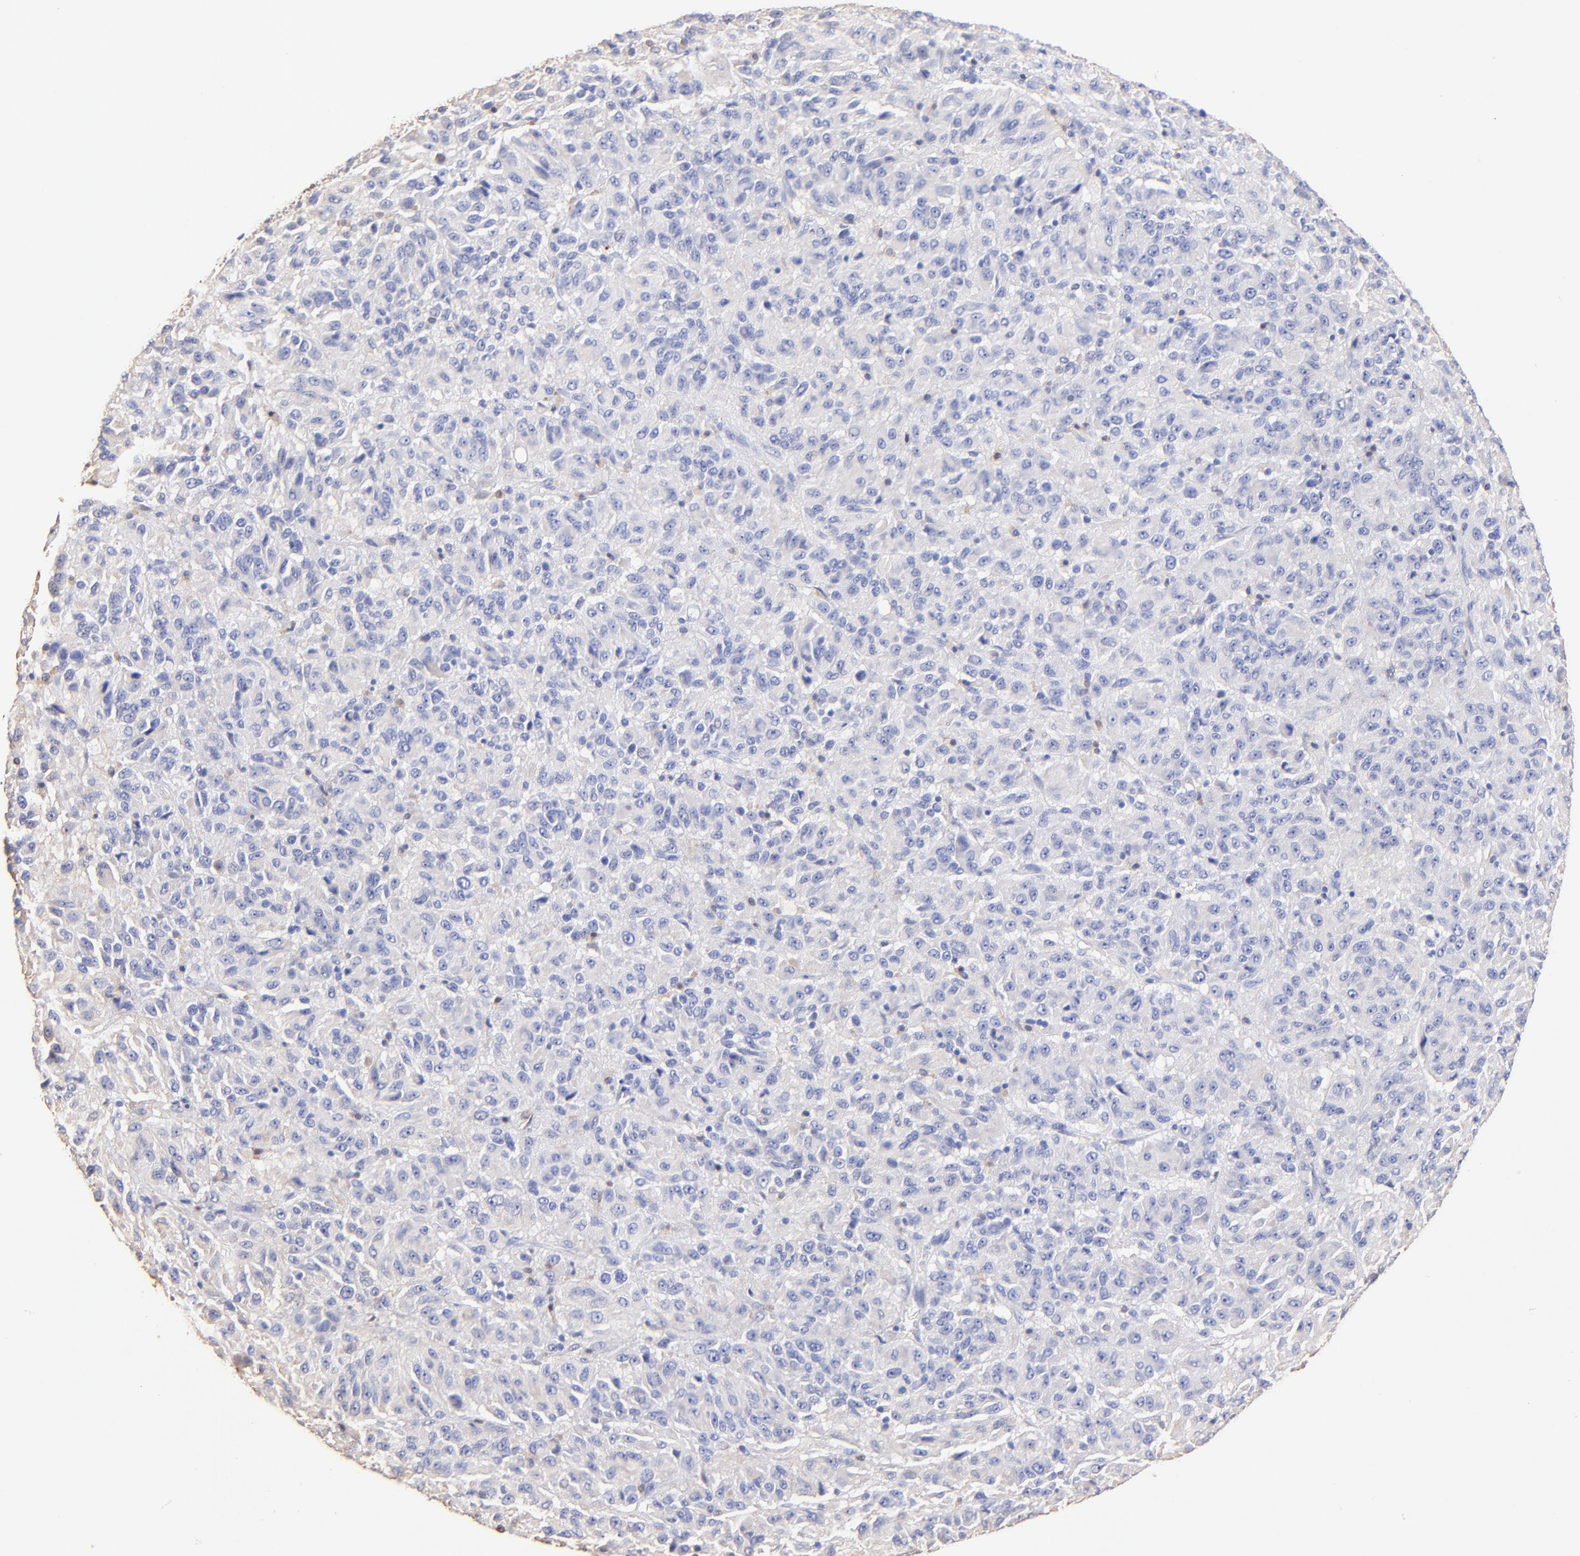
{"staining": {"intensity": "negative", "quantity": "none", "location": "none"}, "tissue": "melanoma", "cell_type": "Tumor cells", "image_type": "cancer", "snomed": [{"axis": "morphology", "description": "Malignant melanoma, Metastatic site"}, {"axis": "topography", "description": "Lung"}], "caption": "Tumor cells are negative for brown protein staining in malignant melanoma (metastatic site).", "gene": "ALDH1A1", "patient": {"sex": "male", "age": 64}}